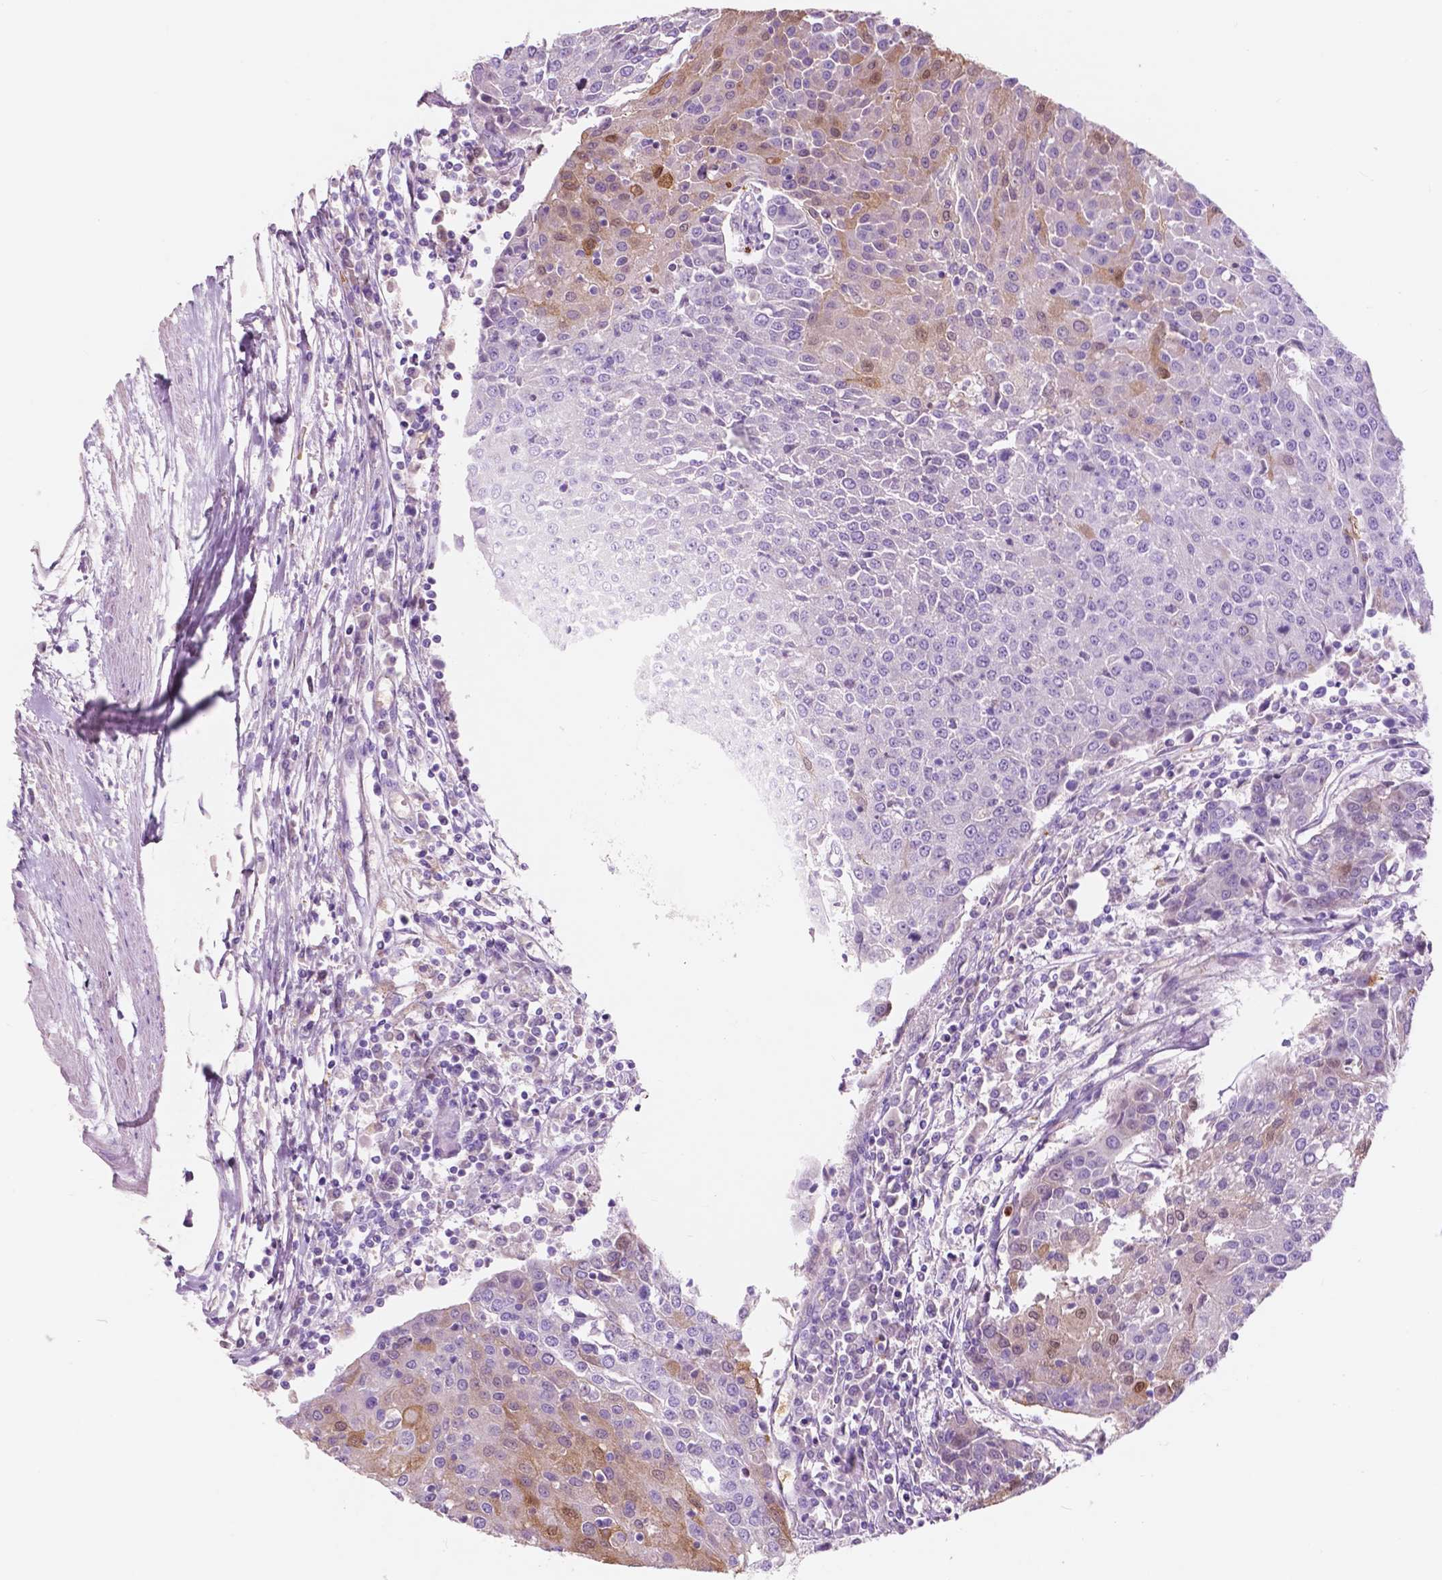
{"staining": {"intensity": "moderate", "quantity": "<25%", "location": "cytoplasmic/membranous"}, "tissue": "urothelial cancer", "cell_type": "Tumor cells", "image_type": "cancer", "snomed": [{"axis": "morphology", "description": "Urothelial carcinoma, High grade"}, {"axis": "topography", "description": "Urinary bladder"}], "caption": "This image displays IHC staining of urothelial carcinoma (high-grade), with low moderate cytoplasmic/membranous positivity in approximately <25% of tumor cells.", "gene": "CUZD1", "patient": {"sex": "female", "age": 85}}